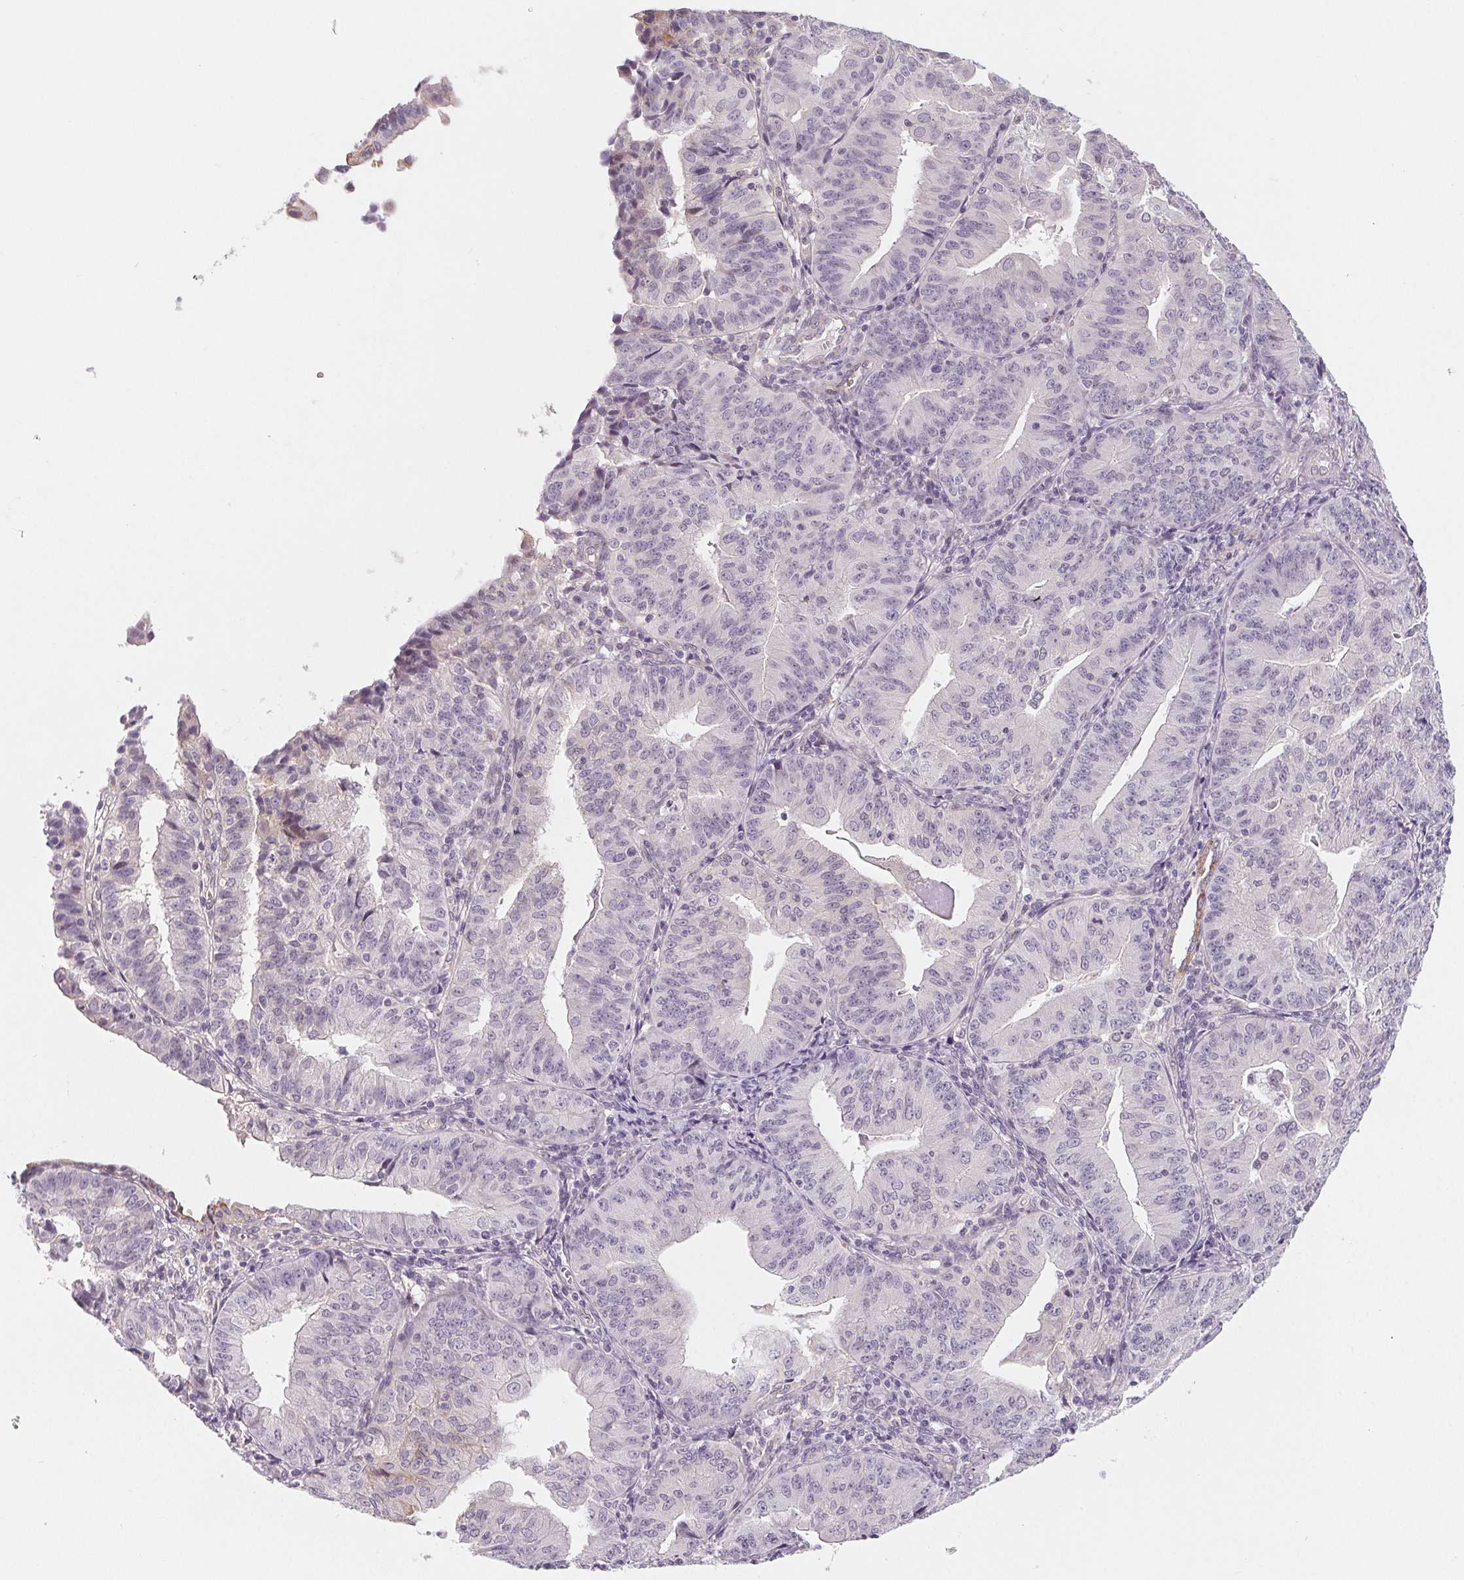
{"staining": {"intensity": "negative", "quantity": "none", "location": "none"}, "tissue": "endometrial cancer", "cell_type": "Tumor cells", "image_type": "cancer", "snomed": [{"axis": "morphology", "description": "Adenocarcinoma, NOS"}, {"axis": "topography", "description": "Endometrium"}], "caption": "IHC of human endometrial cancer shows no expression in tumor cells.", "gene": "CFC1", "patient": {"sex": "female", "age": 56}}